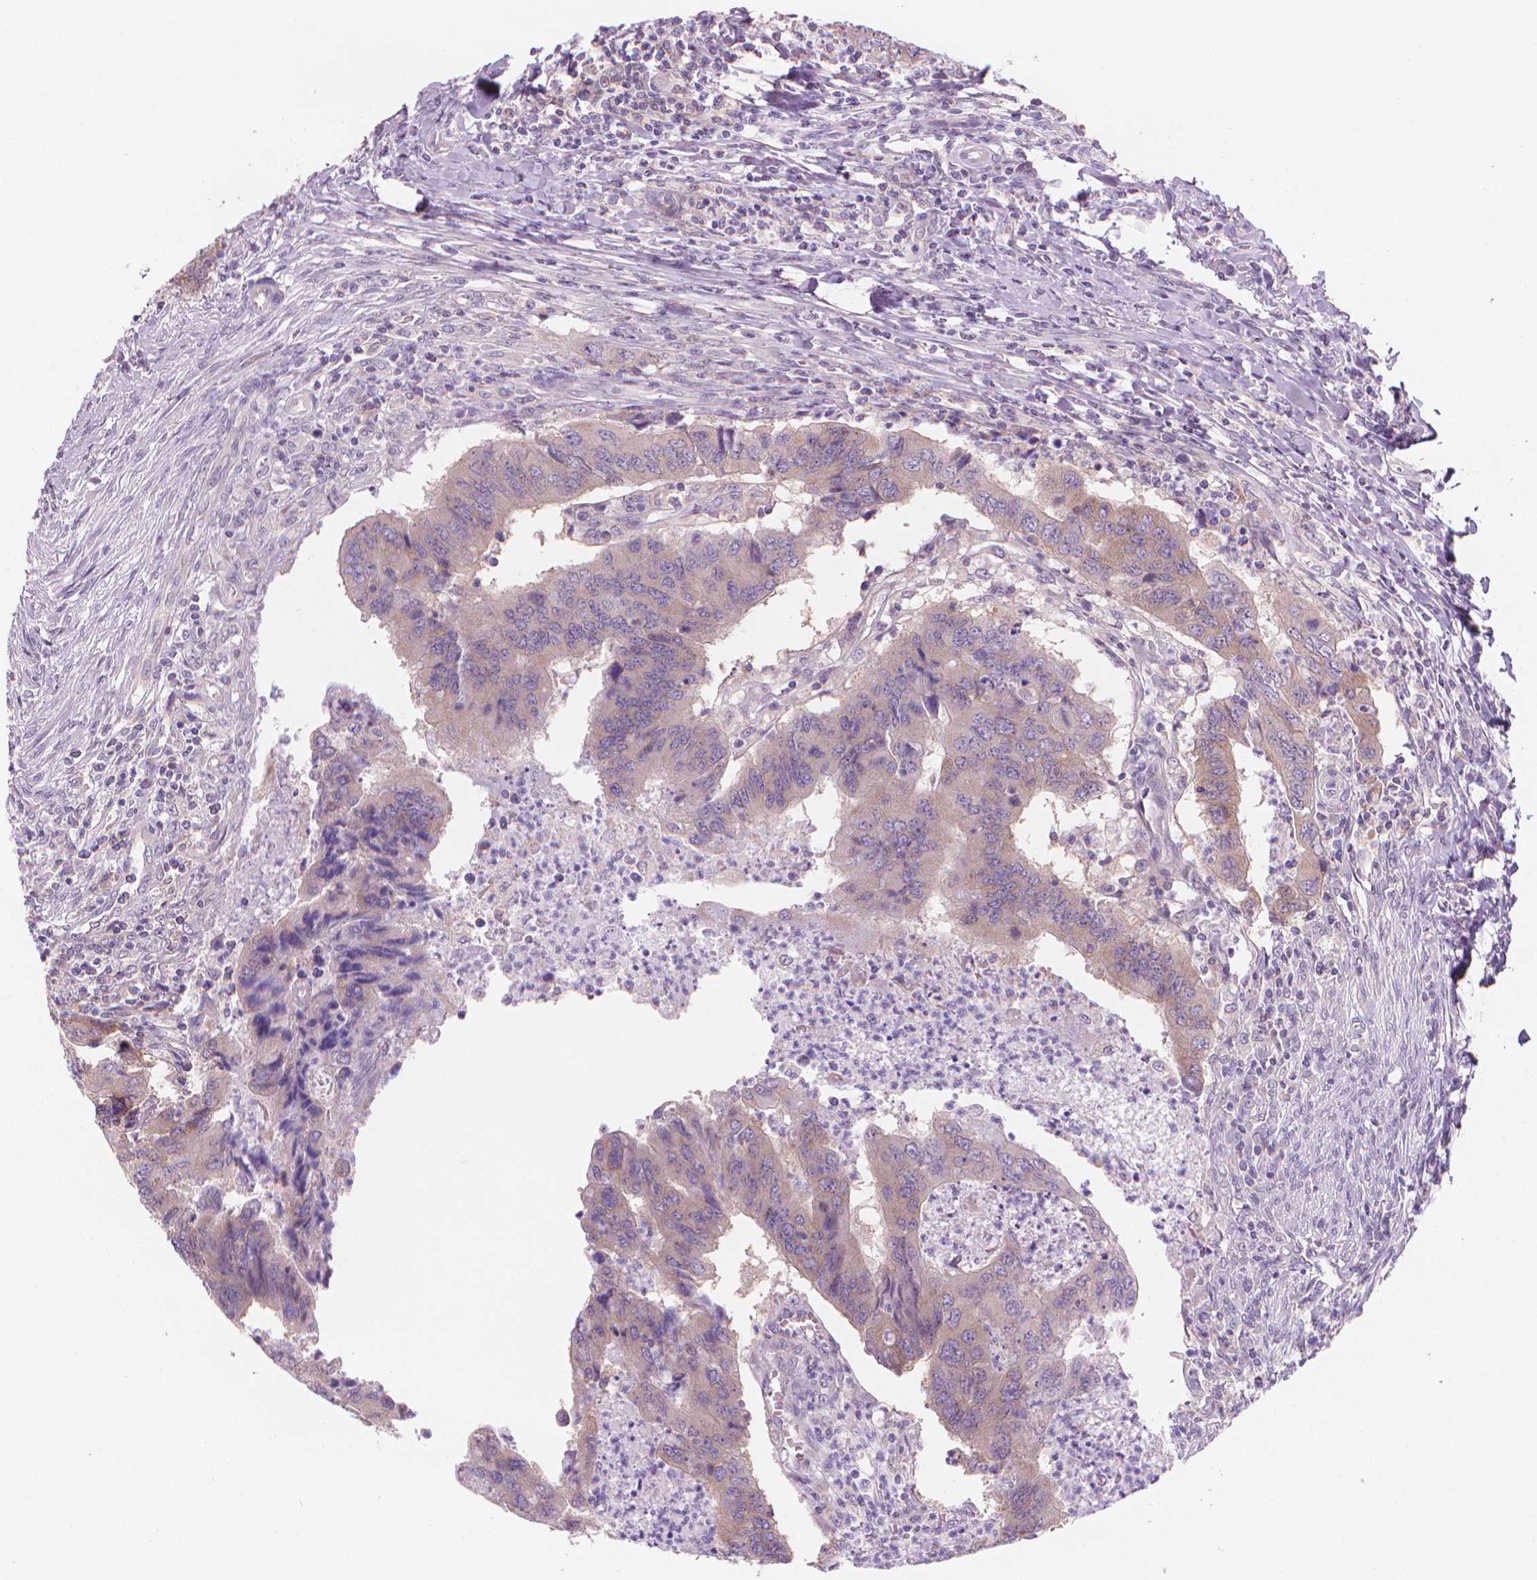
{"staining": {"intensity": "weak", "quantity": "25%-75%", "location": "cytoplasmic/membranous"}, "tissue": "colorectal cancer", "cell_type": "Tumor cells", "image_type": "cancer", "snomed": [{"axis": "morphology", "description": "Adenocarcinoma, NOS"}, {"axis": "topography", "description": "Colon"}], "caption": "An image of human colorectal cancer stained for a protein displays weak cytoplasmic/membranous brown staining in tumor cells. The protein is shown in brown color, while the nuclei are stained blue.", "gene": "ENSG00000187186", "patient": {"sex": "female", "age": 67}}